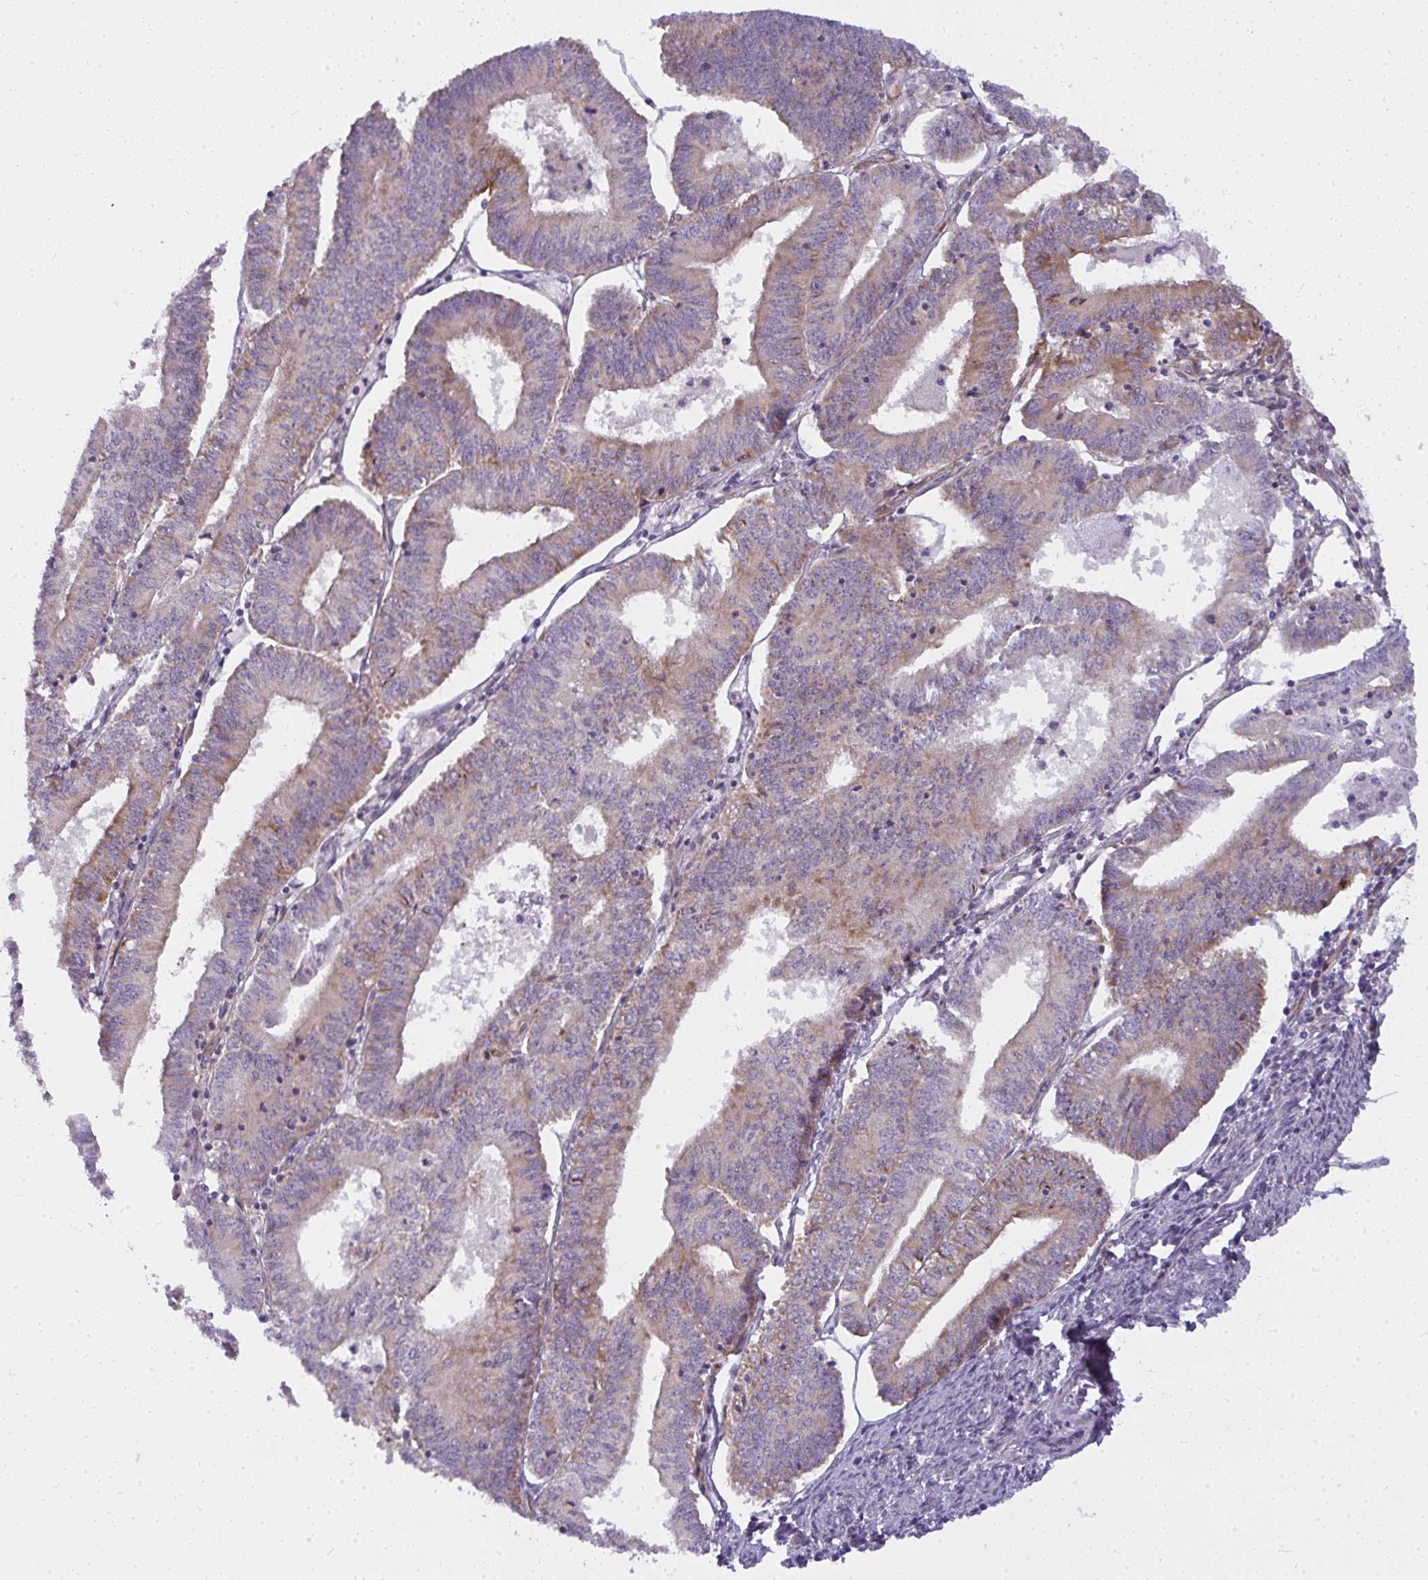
{"staining": {"intensity": "weak", "quantity": "25%-75%", "location": "cytoplasmic/membranous"}, "tissue": "endometrial cancer", "cell_type": "Tumor cells", "image_type": "cancer", "snomed": [{"axis": "morphology", "description": "Adenocarcinoma, NOS"}, {"axis": "topography", "description": "Endometrium"}], "caption": "High-magnification brightfield microscopy of endometrial cancer (adenocarcinoma) stained with DAB (3,3'-diaminobenzidine) (brown) and counterstained with hematoxylin (blue). tumor cells exhibit weak cytoplasmic/membranous staining is identified in approximately25%-75% of cells.", "gene": "IFIT3", "patient": {"sex": "female", "age": 61}}